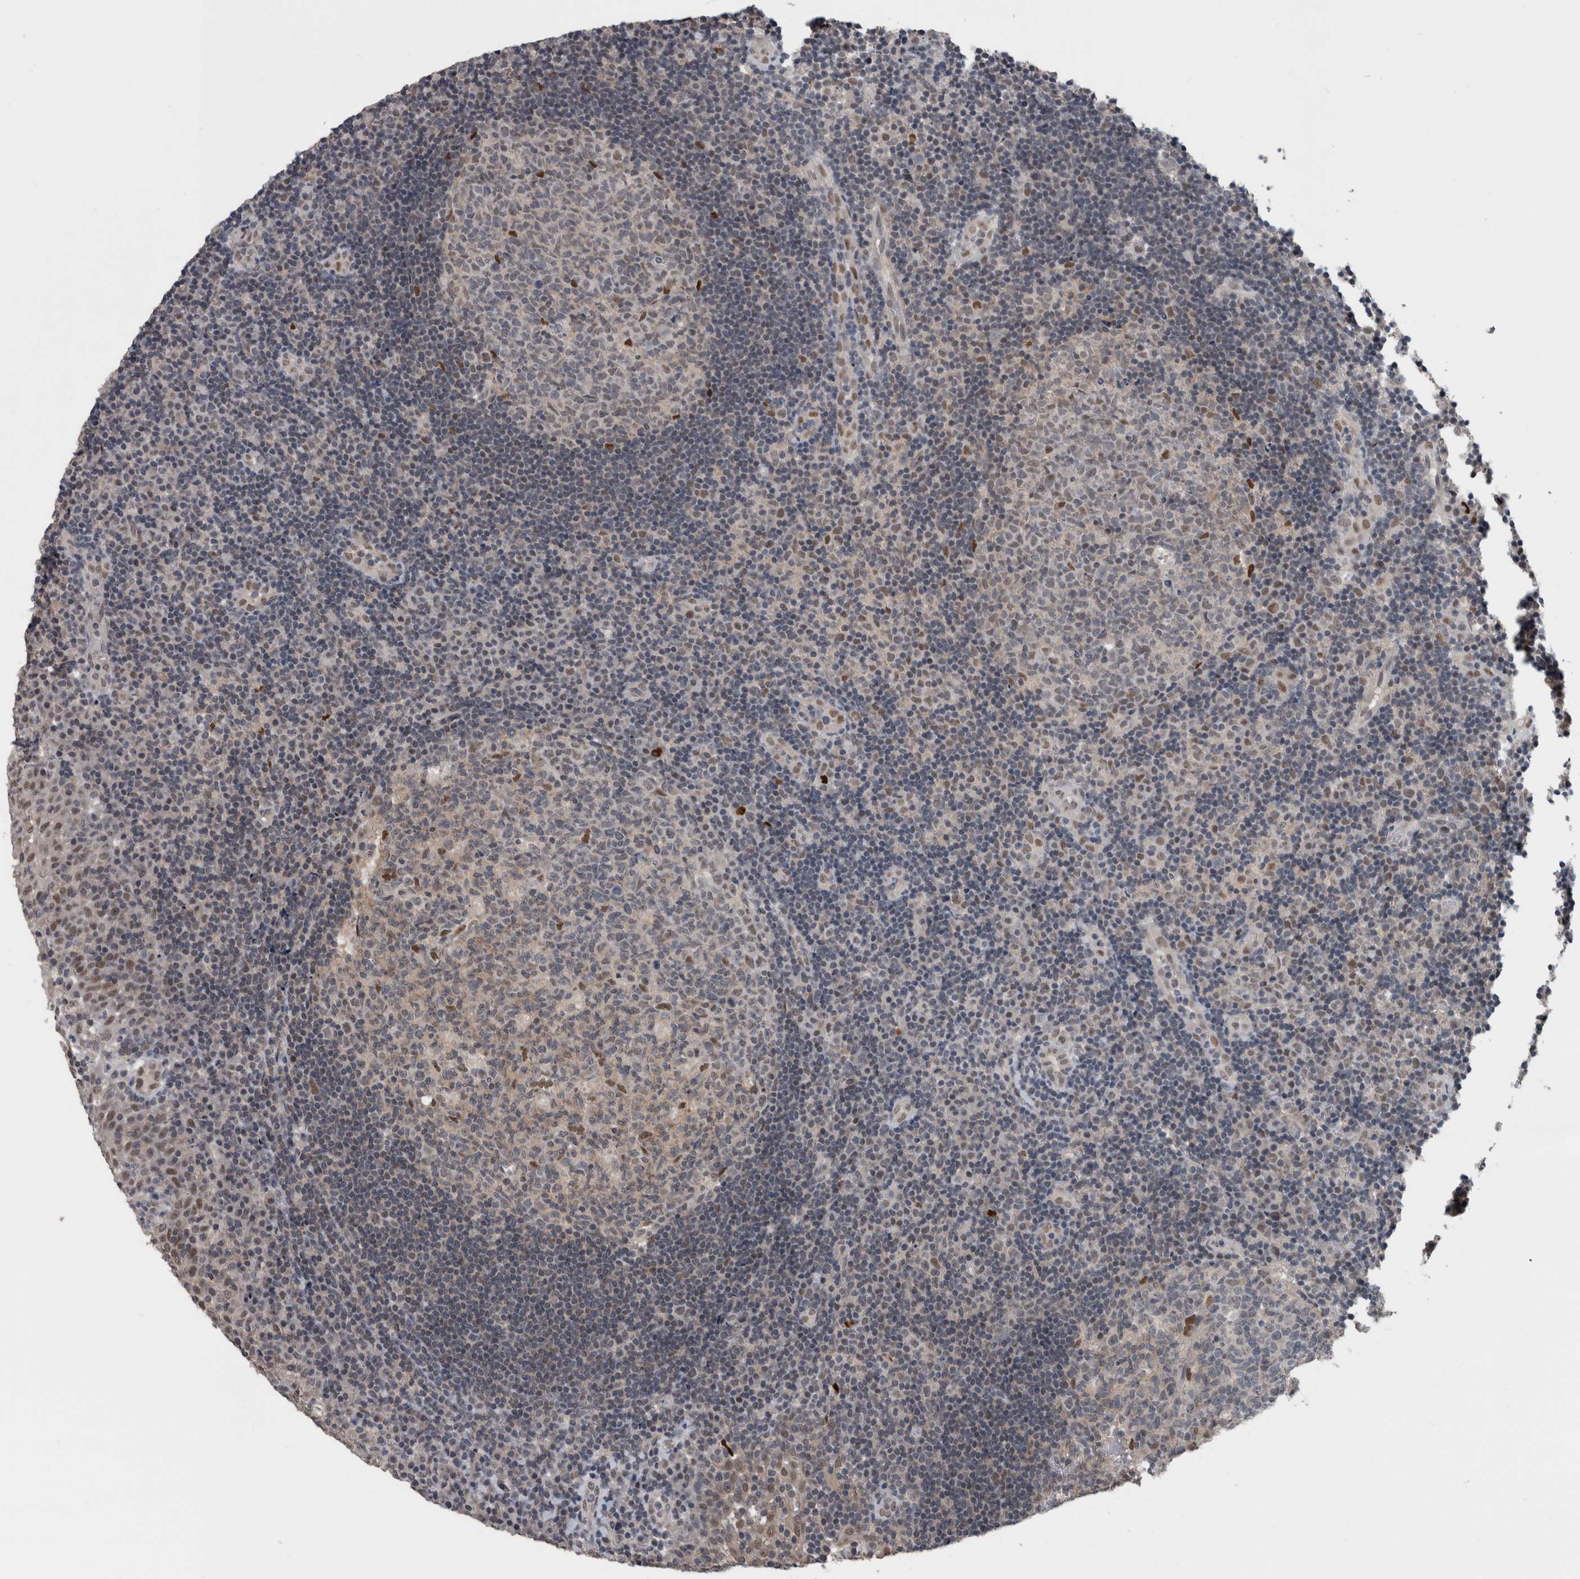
{"staining": {"intensity": "moderate", "quantity": "<25%", "location": "cytoplasmic/membranous,nuclear"}, "tissue": "tonsil", "cell_type": "Germinal center cells", "image_type": "normal", "snomed": [{"axis": "morphology", "description": "Normal tissue, NOS"}, {"axis": "topography", "description": "Tonsil"}], "caption": "Protein staining of unremarkable tonsil displays moderate cytoplasmic/membranous,nuclear positivity in about <25% of germinal center cells. (Stains: DAB in brown, nuclei in blue, Microscopy: brightfield microscopy at high magnification).", "gene": "ZBTB21", "patient": {"sex": "female", "age": 40}}